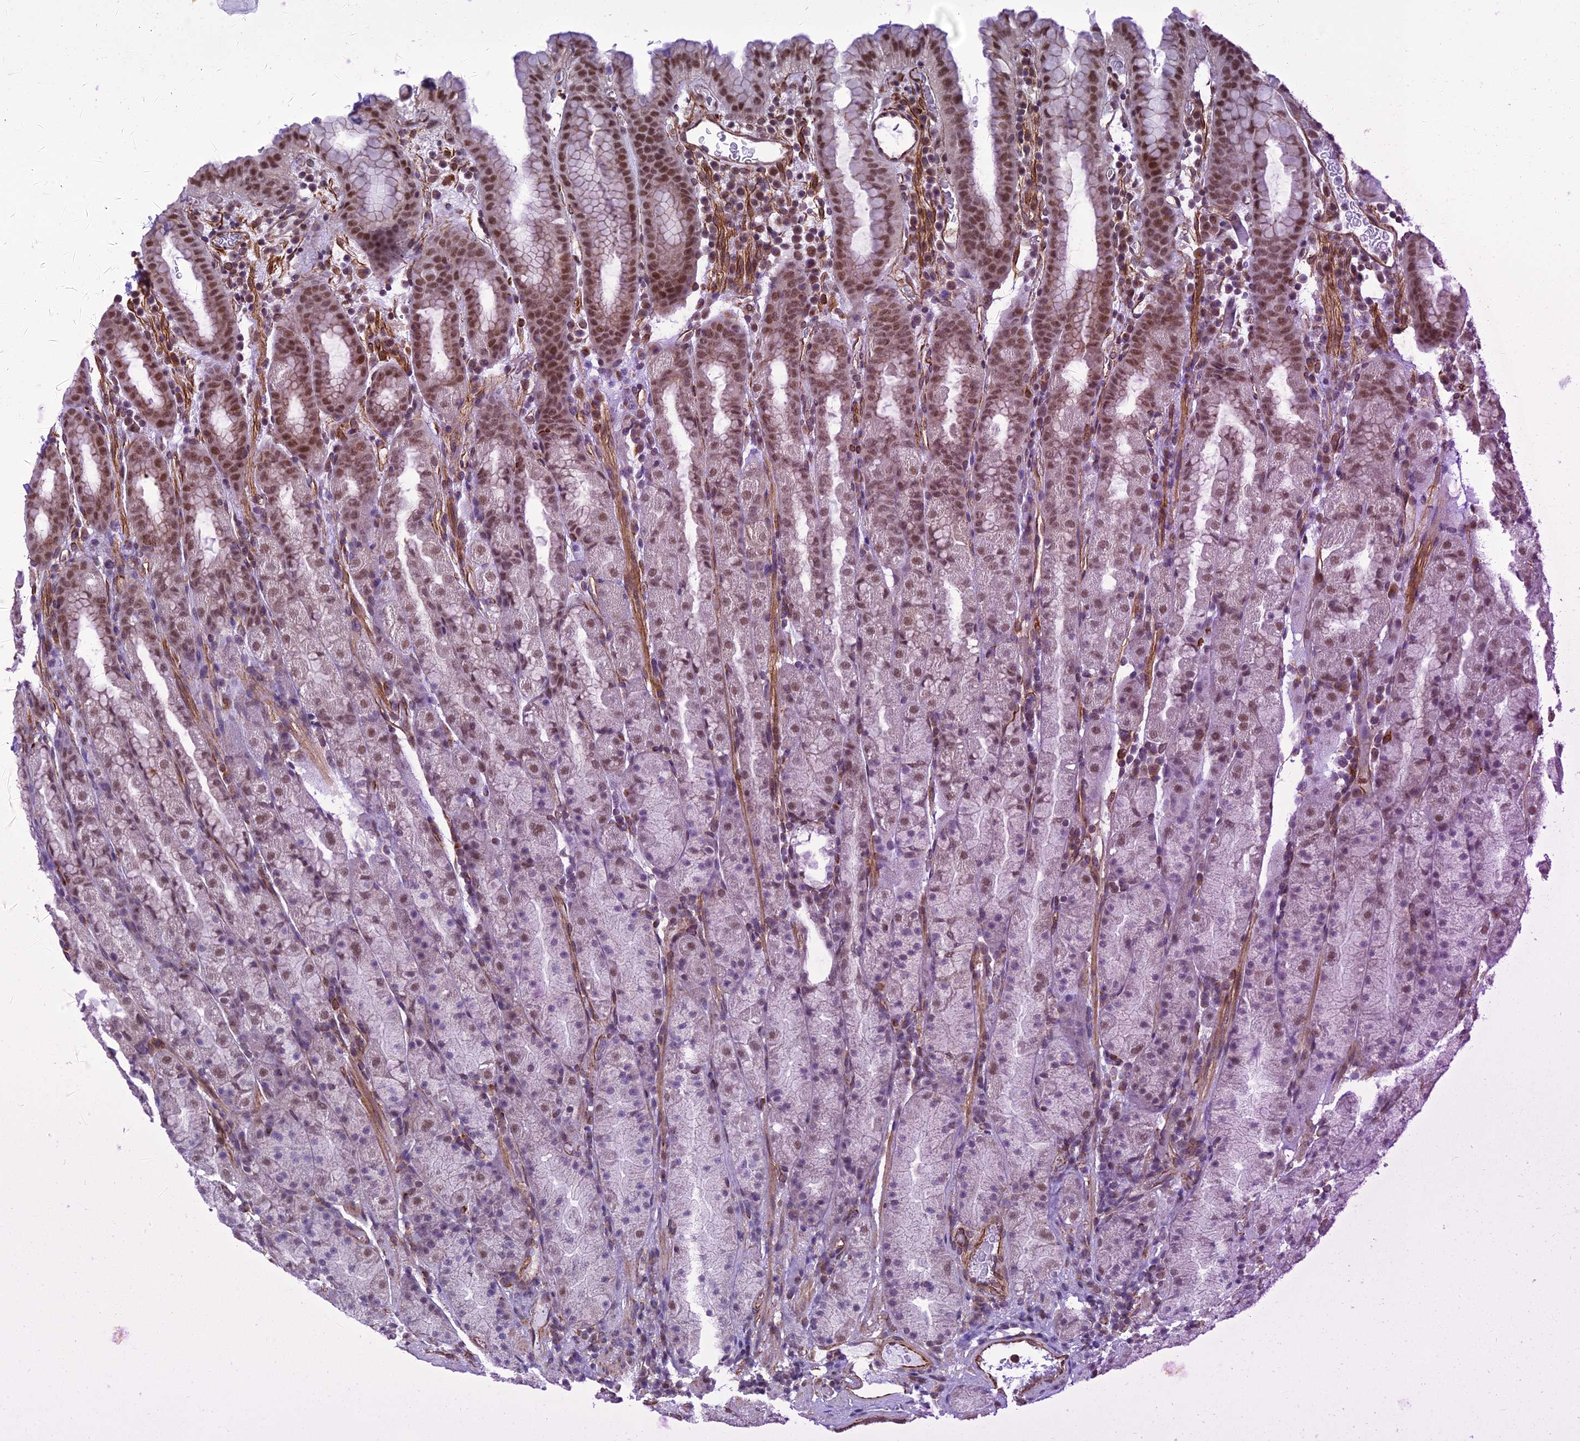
{"staining": {"intensity": "moderate", "quantity": "25%-75%", "location": "nuclear"}, "tissue": "stomach", "cell_type": "Glandular cells", "image_type": "normal", "snomed": [{"axis": "morphology", "description": "Normal tissue, NOS"}, {"axis": "topography", "description": "Stomach, upper"}, {"axis": "topography", "description": "Stomach, lower"}, {"axis": "topography", "description": "Small intestine"}], "caption": "High-power microscopy captured an IHC image of benign stomach, revealing moderate nuclear staining in about 25%-75% of glandular cells.", "gene": "PAGR1", "patient": {"sex": "male", "age": 68}}